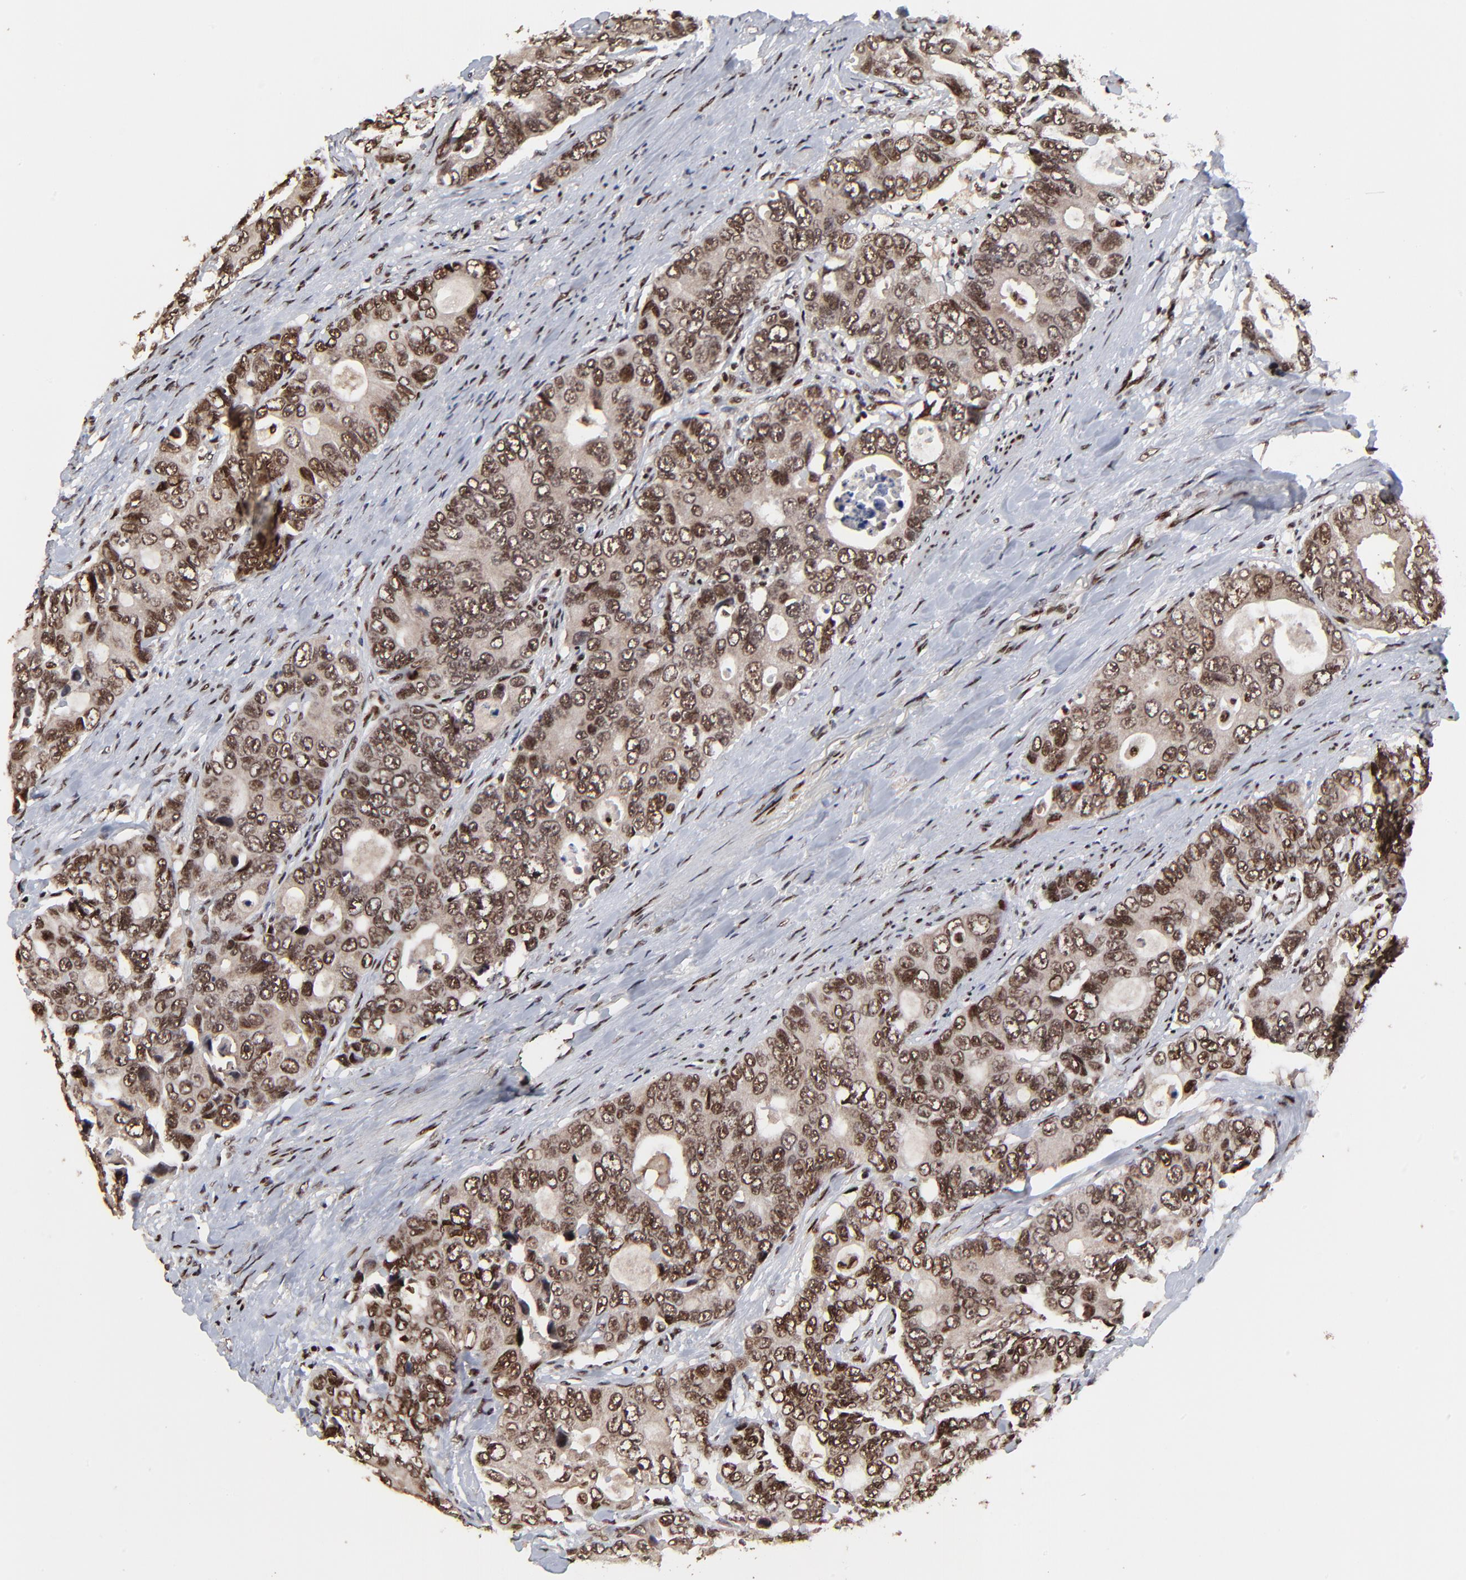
{"staining": {"intensity": "strong", "quantity": ">75%", "location": "nuclear"}, "tissue": "colorectal cancer", "cell_type": "Tumor cells", "image_type": "cancer", "snomed": [{"axis": "morphology", "description": "Adenocarcinoma, NOS"}, {"axis": "topography", "description": "Rectum"}], "caption": "Immunohistochemistry staining of colorectal cancer, which displays high levels of strong nuclear positivity in approximately >75% of tumor cells indicating strong nuclear protein positivity. The staining was performed using DAB (brown) for protein detection and nuclei were counterstained in hematoxylin (blue).", "gene": "RBM22", "patient": {"sex": "female", "age": 67}}